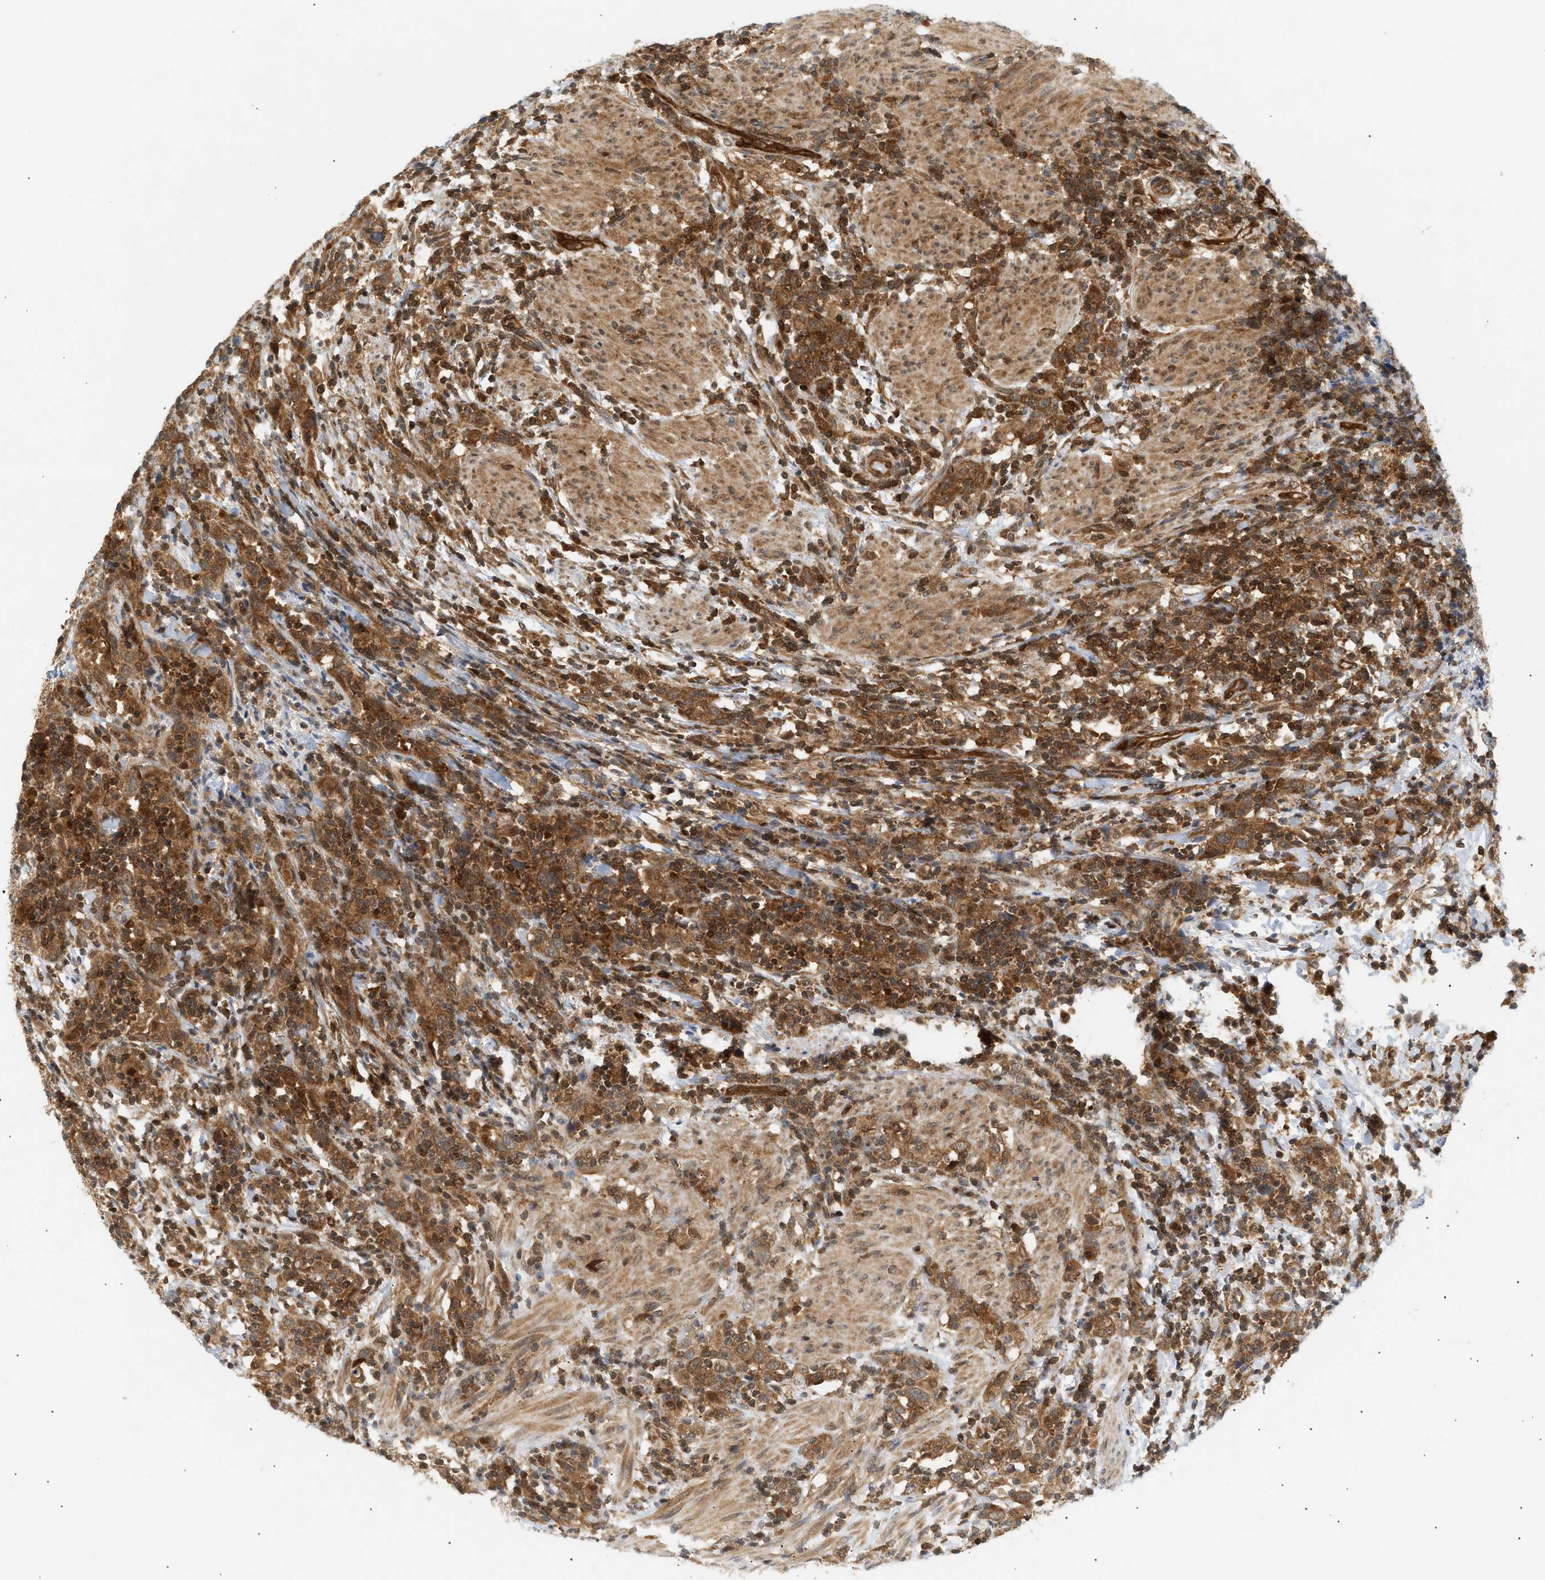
{"staining": {"intensity": "strong", "quantity": ">75%", "location": "cytoplasmic/membranous"}, "tissue": "urothelial cancer", "cell_type": "Tumor cells", "image_type": "cancer", "snomed": [{"axis": "morphology", "description": "Urothelial carcinoma, High grade"}, {"axis": "topography", "description": "Urinary bladder"}], "caption": "This micrograph shows immunohistochemistry (IHC) staining of human urothelial cancer, with high strong cytoplasmic/membranous positivity in approximately >75% of tumor cells.", "gene": "SHC1", "patient": {"sex": "male", "age": 61}}